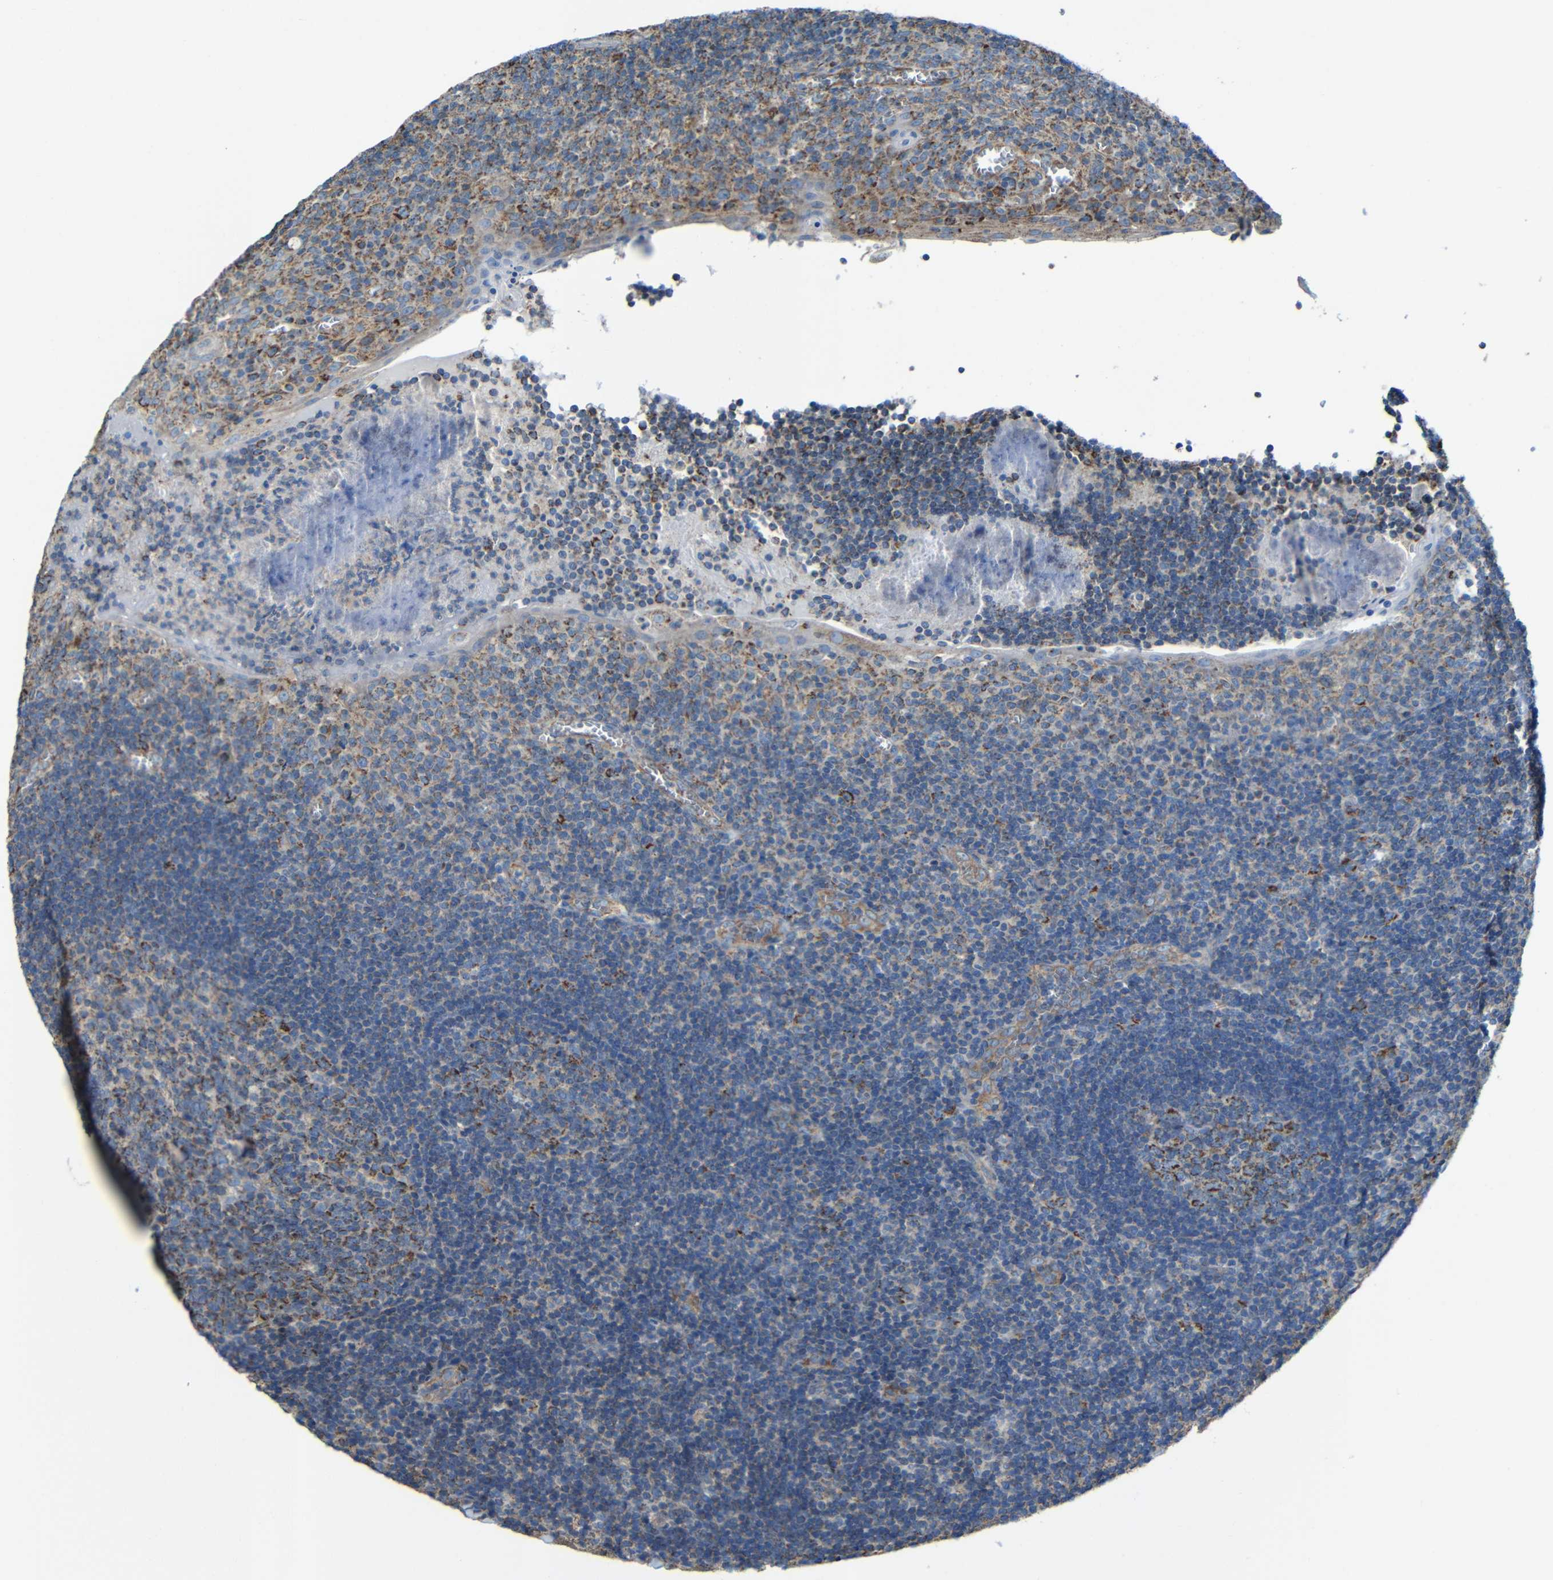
{"staining": {"intensity": "strong", "quantity": ">75%", "location": "cytoplasmic/membranous"}, "tissue": "tonsil", "cell_type": "Germinal center cells", "image_type": "normal", "snomed": [{"axis": "morphology", "description": "Normal tissue, NOS"}, {"axis": "topography", "description": "Tonsil"}], "caption": "Protein staining of unremarkable tonsil displays strong cytoplasmic/membranous staining in approximately >75% of germinal center cells.", "gene": "INTS6L", "patient": {"sex": "male", "age": 37}}